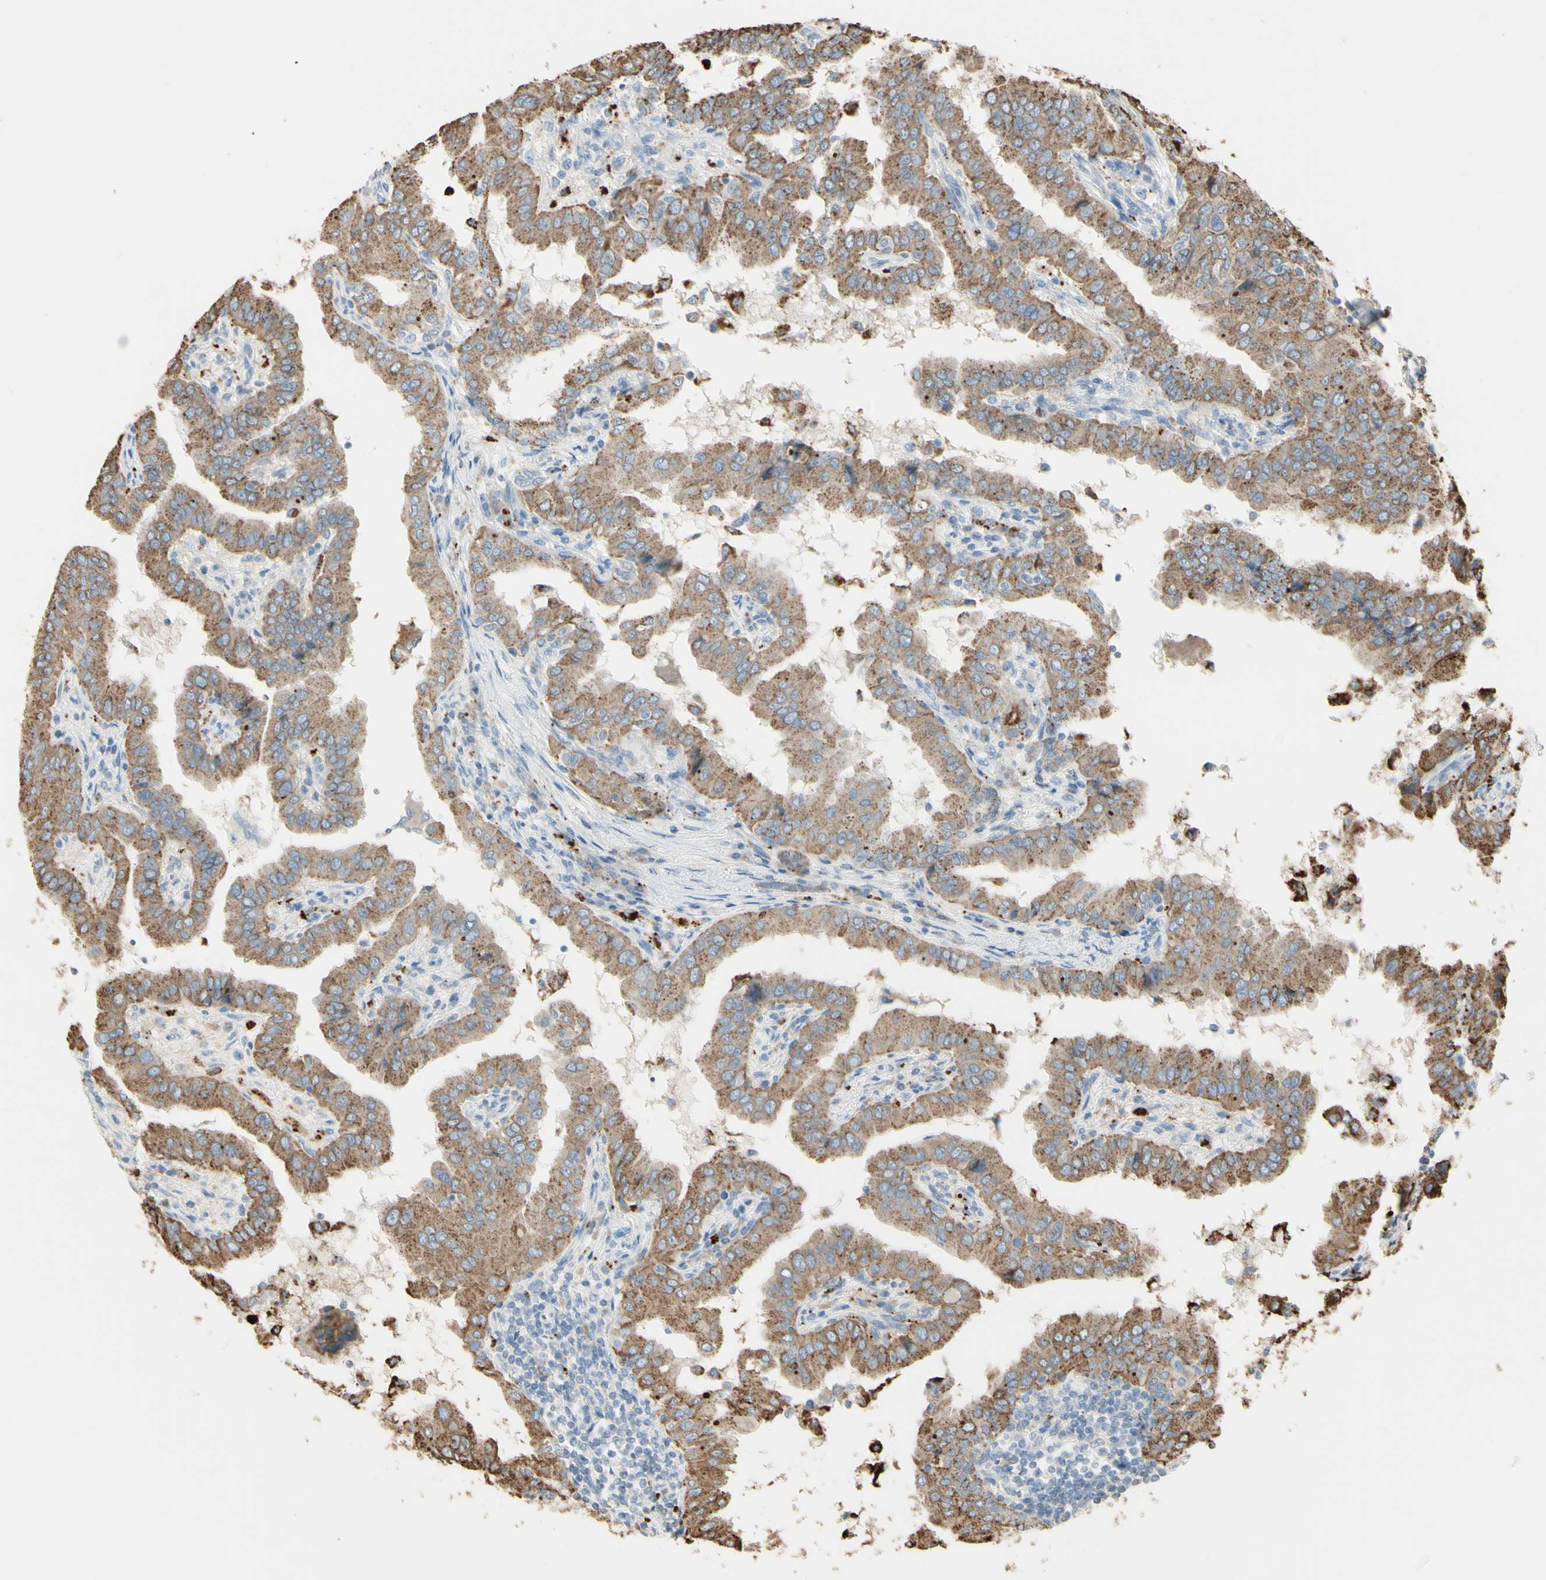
{"staining": {"intensity": "moderate", "quantity": ">75%", "location": "cytoplasmic/membranous"}, "tissue": "thyroid cancer", "cell_type": "Tumor cells", "image_type": "cancer", "snomed": [{"axis": "morphology", "description": "Papillary adenocarcinoma, NOS"}, {"axis": "topography", "description": "Thyroid gland"}], "caption": "Protein staining demonstrates moderate cytoplasmic/membranous expression in approximately >75% of tumor cells in thyroid cancer (papillary adenocarcinoma).", "gene": "ANGPTL1", "patient": {"sex": "male", "age": 33}}